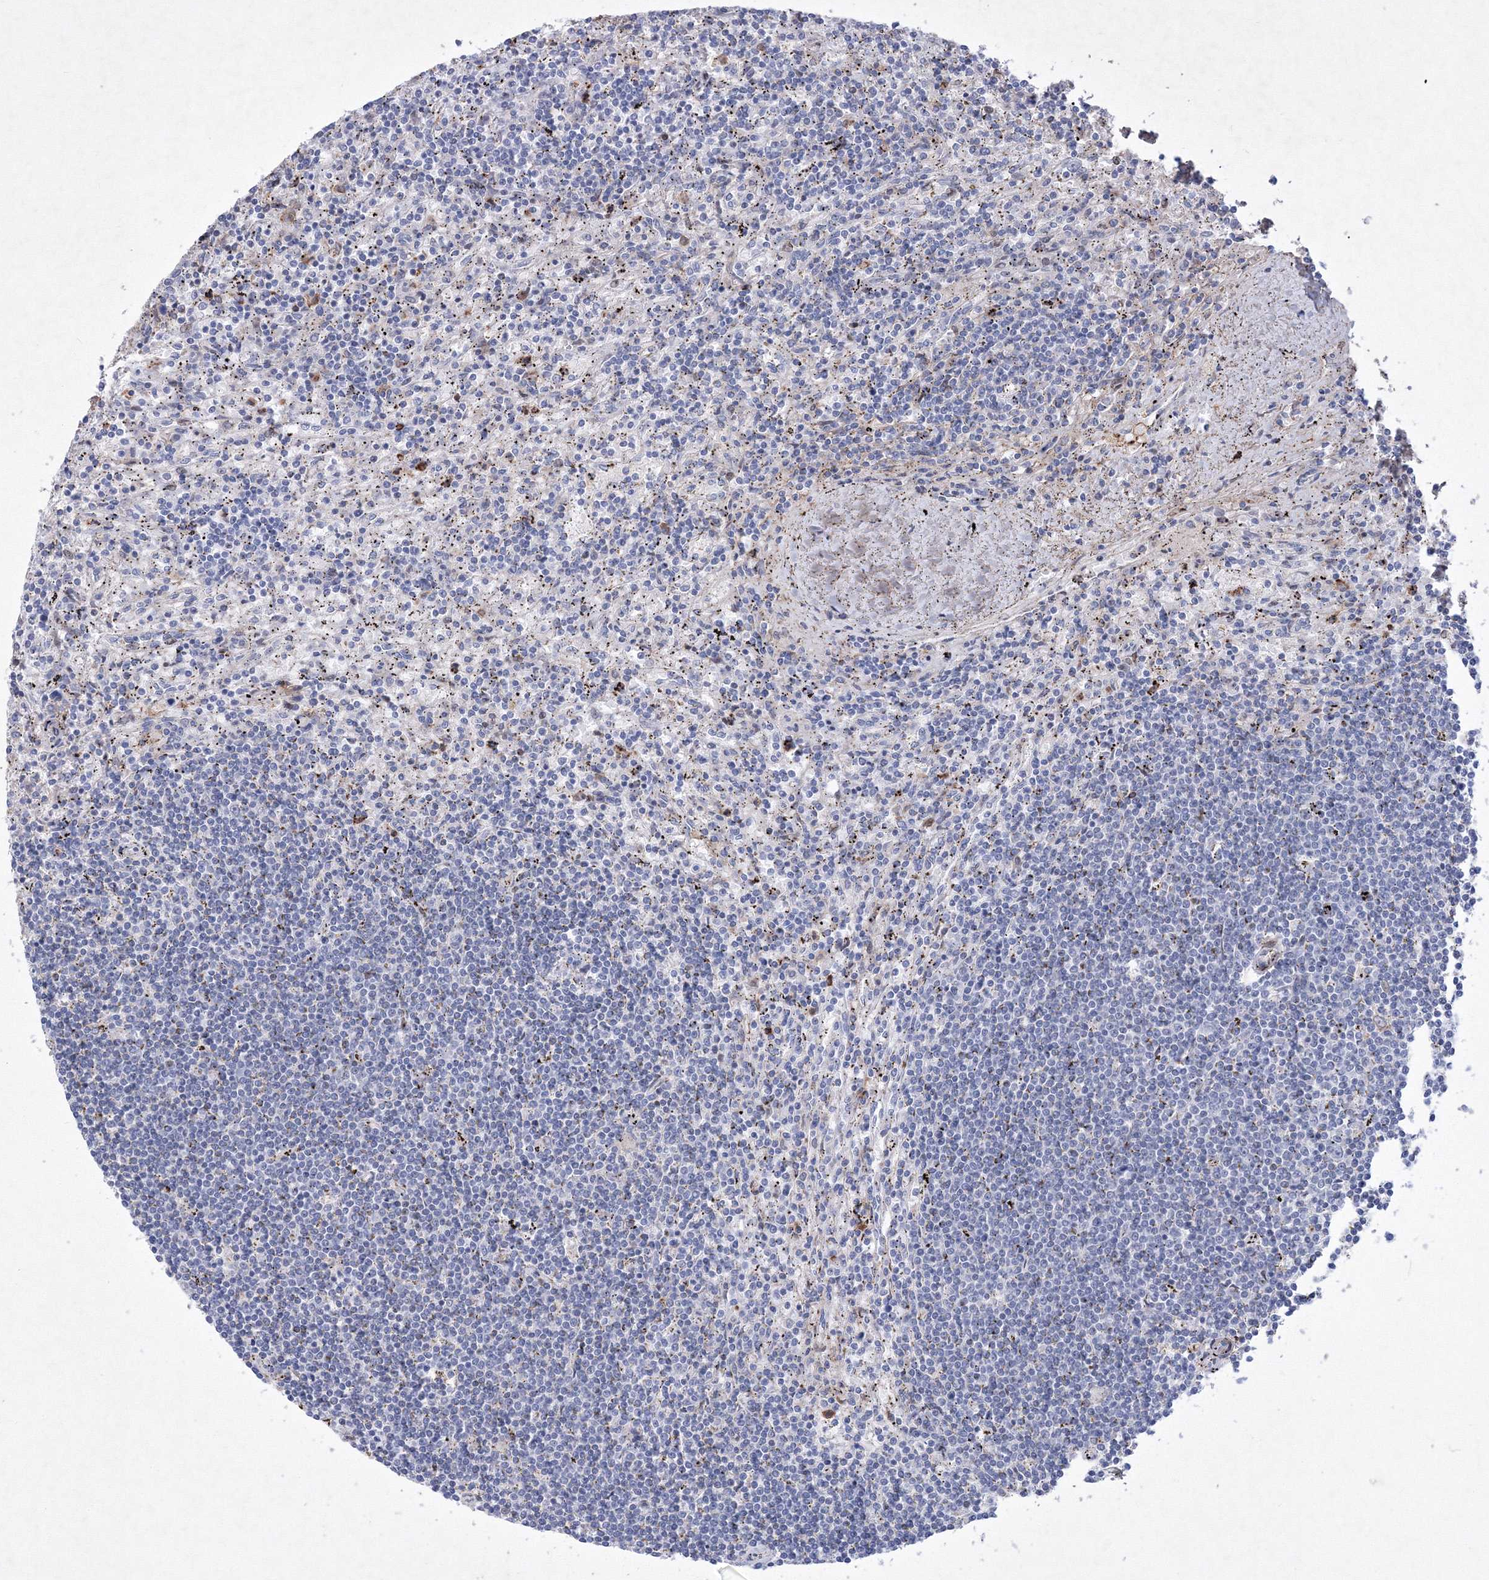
{"staining": {"intensity": "negative", "quantity": "none", "location": "none"}, "tissue": "lymphoma", "cell_type": "Tumor cells", "image_type": "cancer", "snomed": [{"axis": "morphology", "description": "Malignant lymphoma, non-Hodgkin's type, Low grade"}, {"axis": "topography", "description": "Spleen"}], "caption": "Immunohistochemistry image of neoplastic tissue: malignant lymphoma, non-Hodgkin's type (low-grade) stained with DAB reveals no significant protein expression in tumor cells.", "gene": "RNPEPL1", "patient": {"sex": "male", "age": 76}}